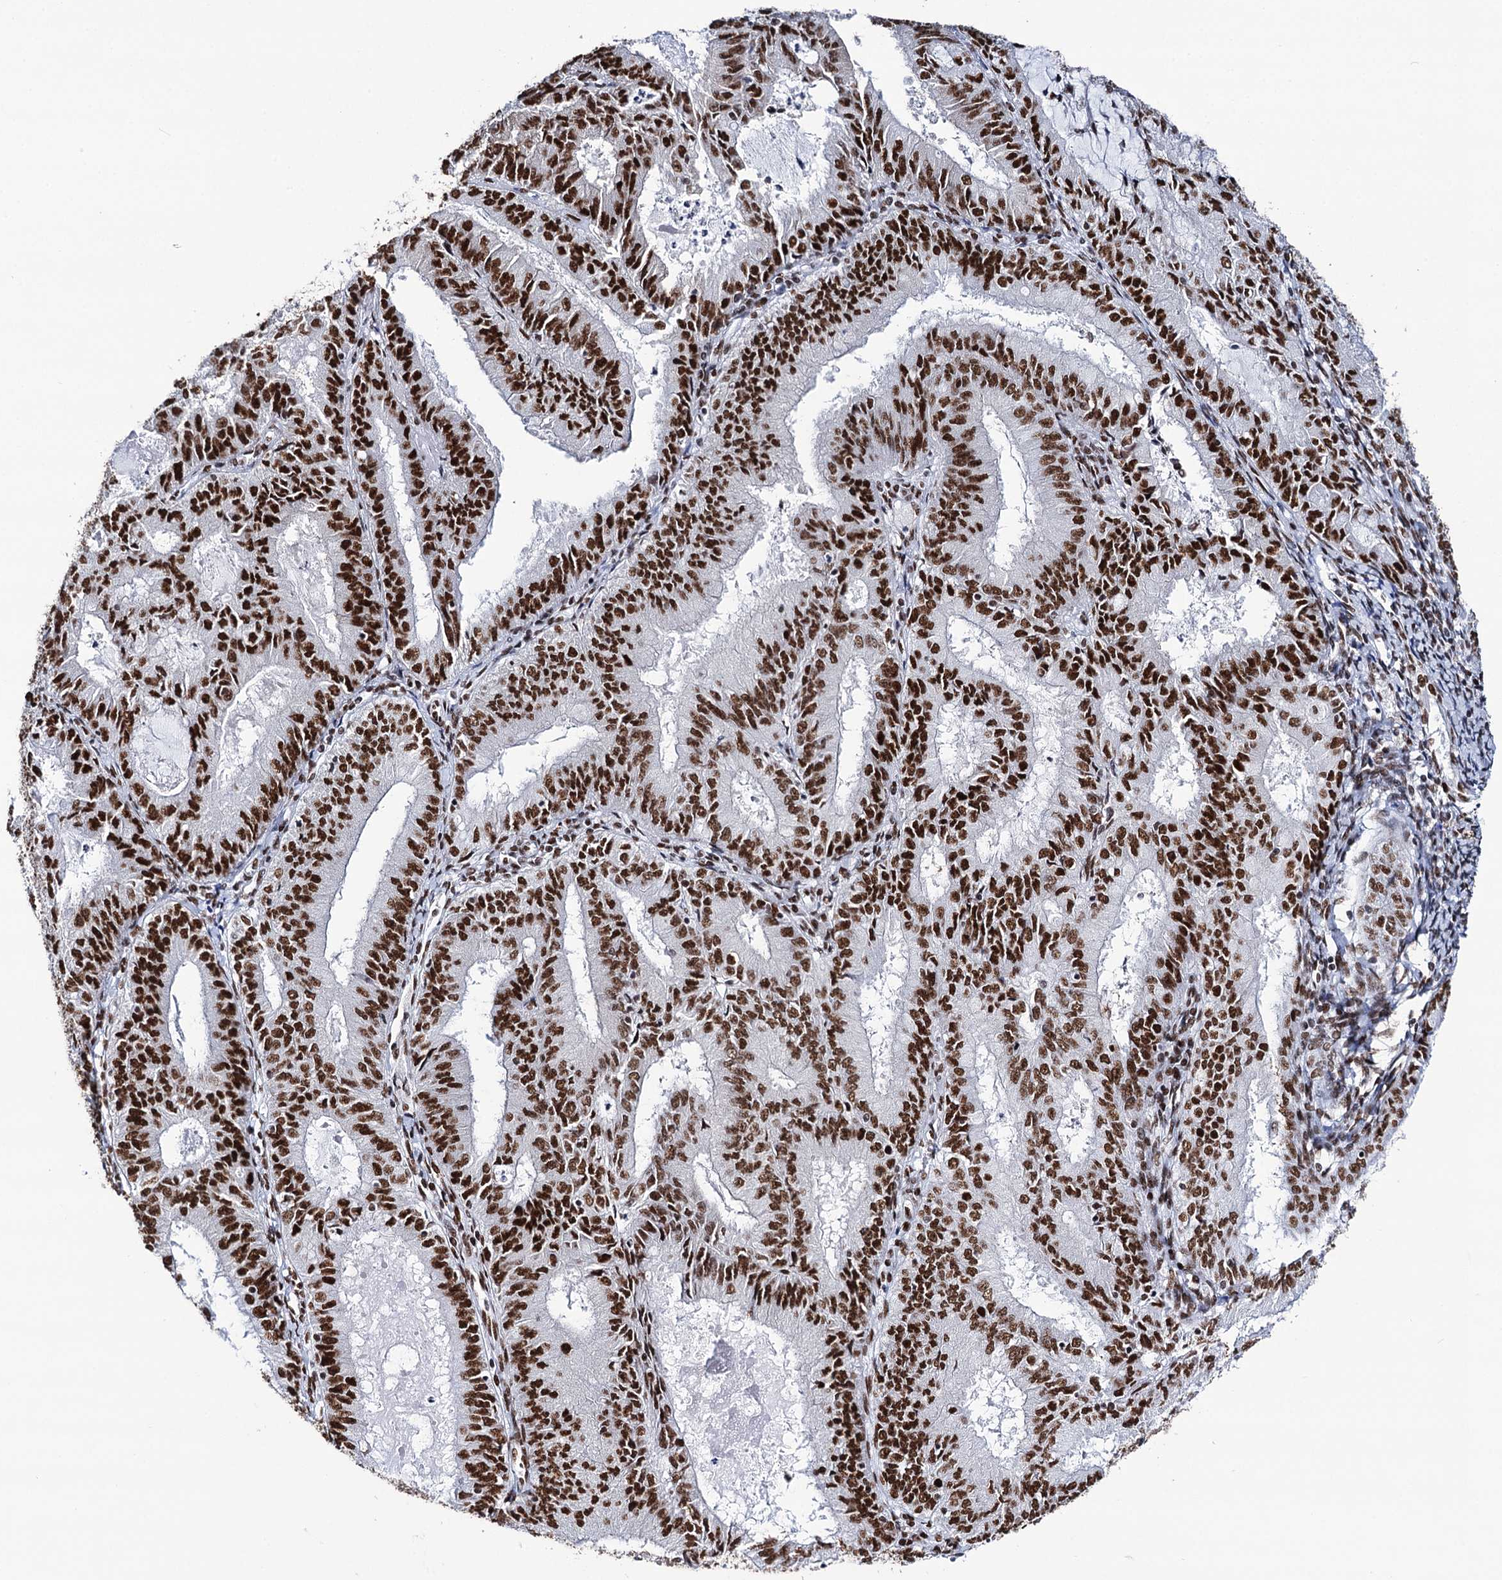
{"staining": {"intensity": "strong", "quantity": ">75%", "location": "nuclear"}, "tissue": "endometrial cancer", "cell_type": "Tumor cells", "image_type": "cancer", "snomed": [{"axis": "morphology", "description": "Adenocarcinoma, NOS"}, {"axis": "topography", "description": "Endometrium"}], "caption": "The histopathology image reveals staining of adenocarcinoma (endometrial), revealing strong nuclear protein positivity (brown color) within tumor cells. (DAB (3,3'-diaminobenzidine) IHC, brown staining for protein, blue staining for nuclei).", "gene": "MATR3", "patient": {"sex": "female", "age": 57}}